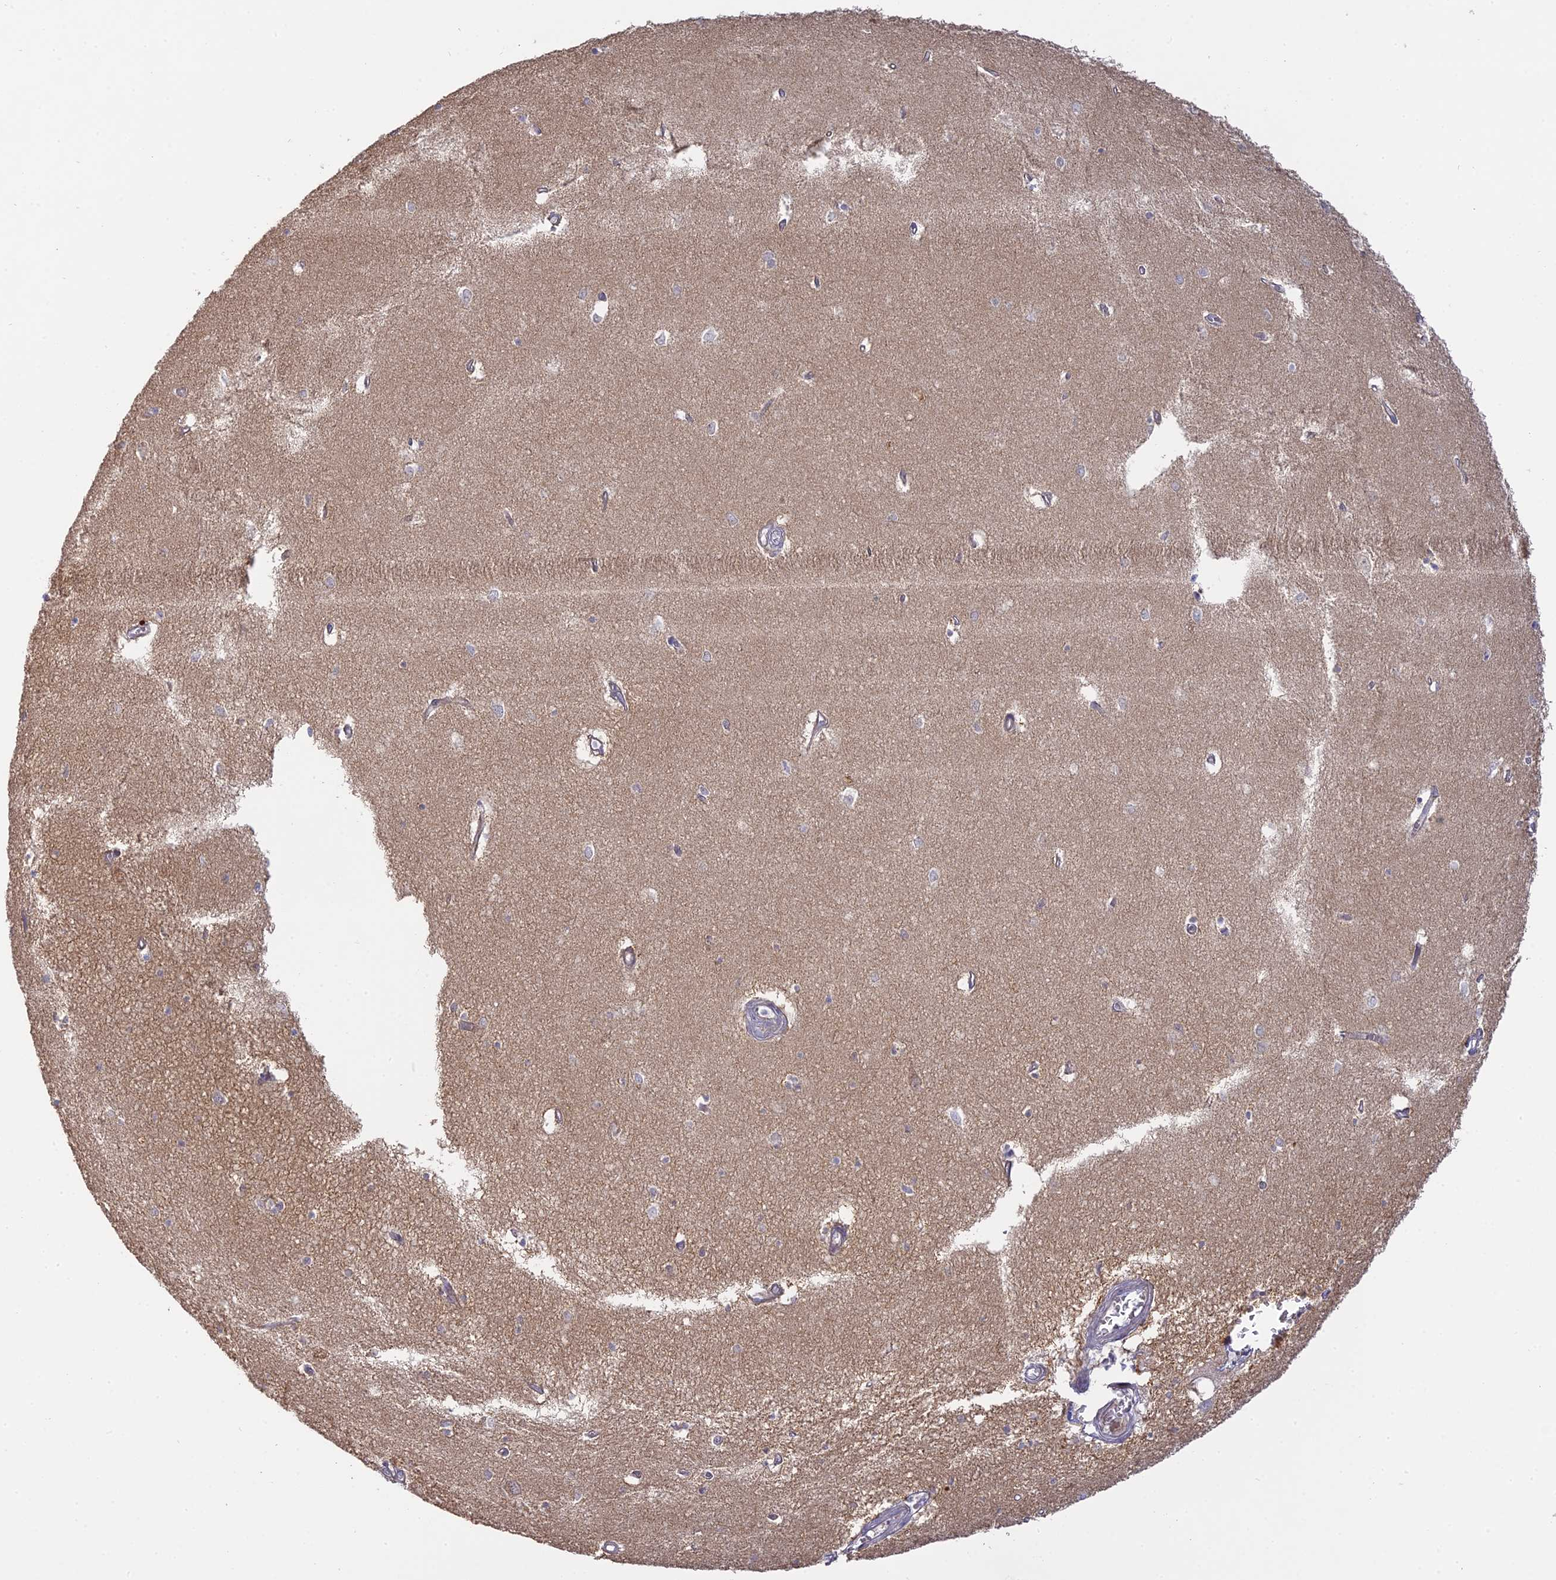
{"staining": {"intensity": "negative", "quantity": "none", "location": "none"}, "tissue": "hippocampus", "cell_type": "Glial cells", "image_type": "normal", "snomed": [{"axis": "morphology", "description": "Normal tissue, NOS"}, {"axis": "topography", "description": "Hippocampus"}], "caption": "The histopathology image displays no staining of glial cells in unremarkable hippocampus.", "gene": "SFT2D2", "patient": {"sex": "female", "age": 64}}